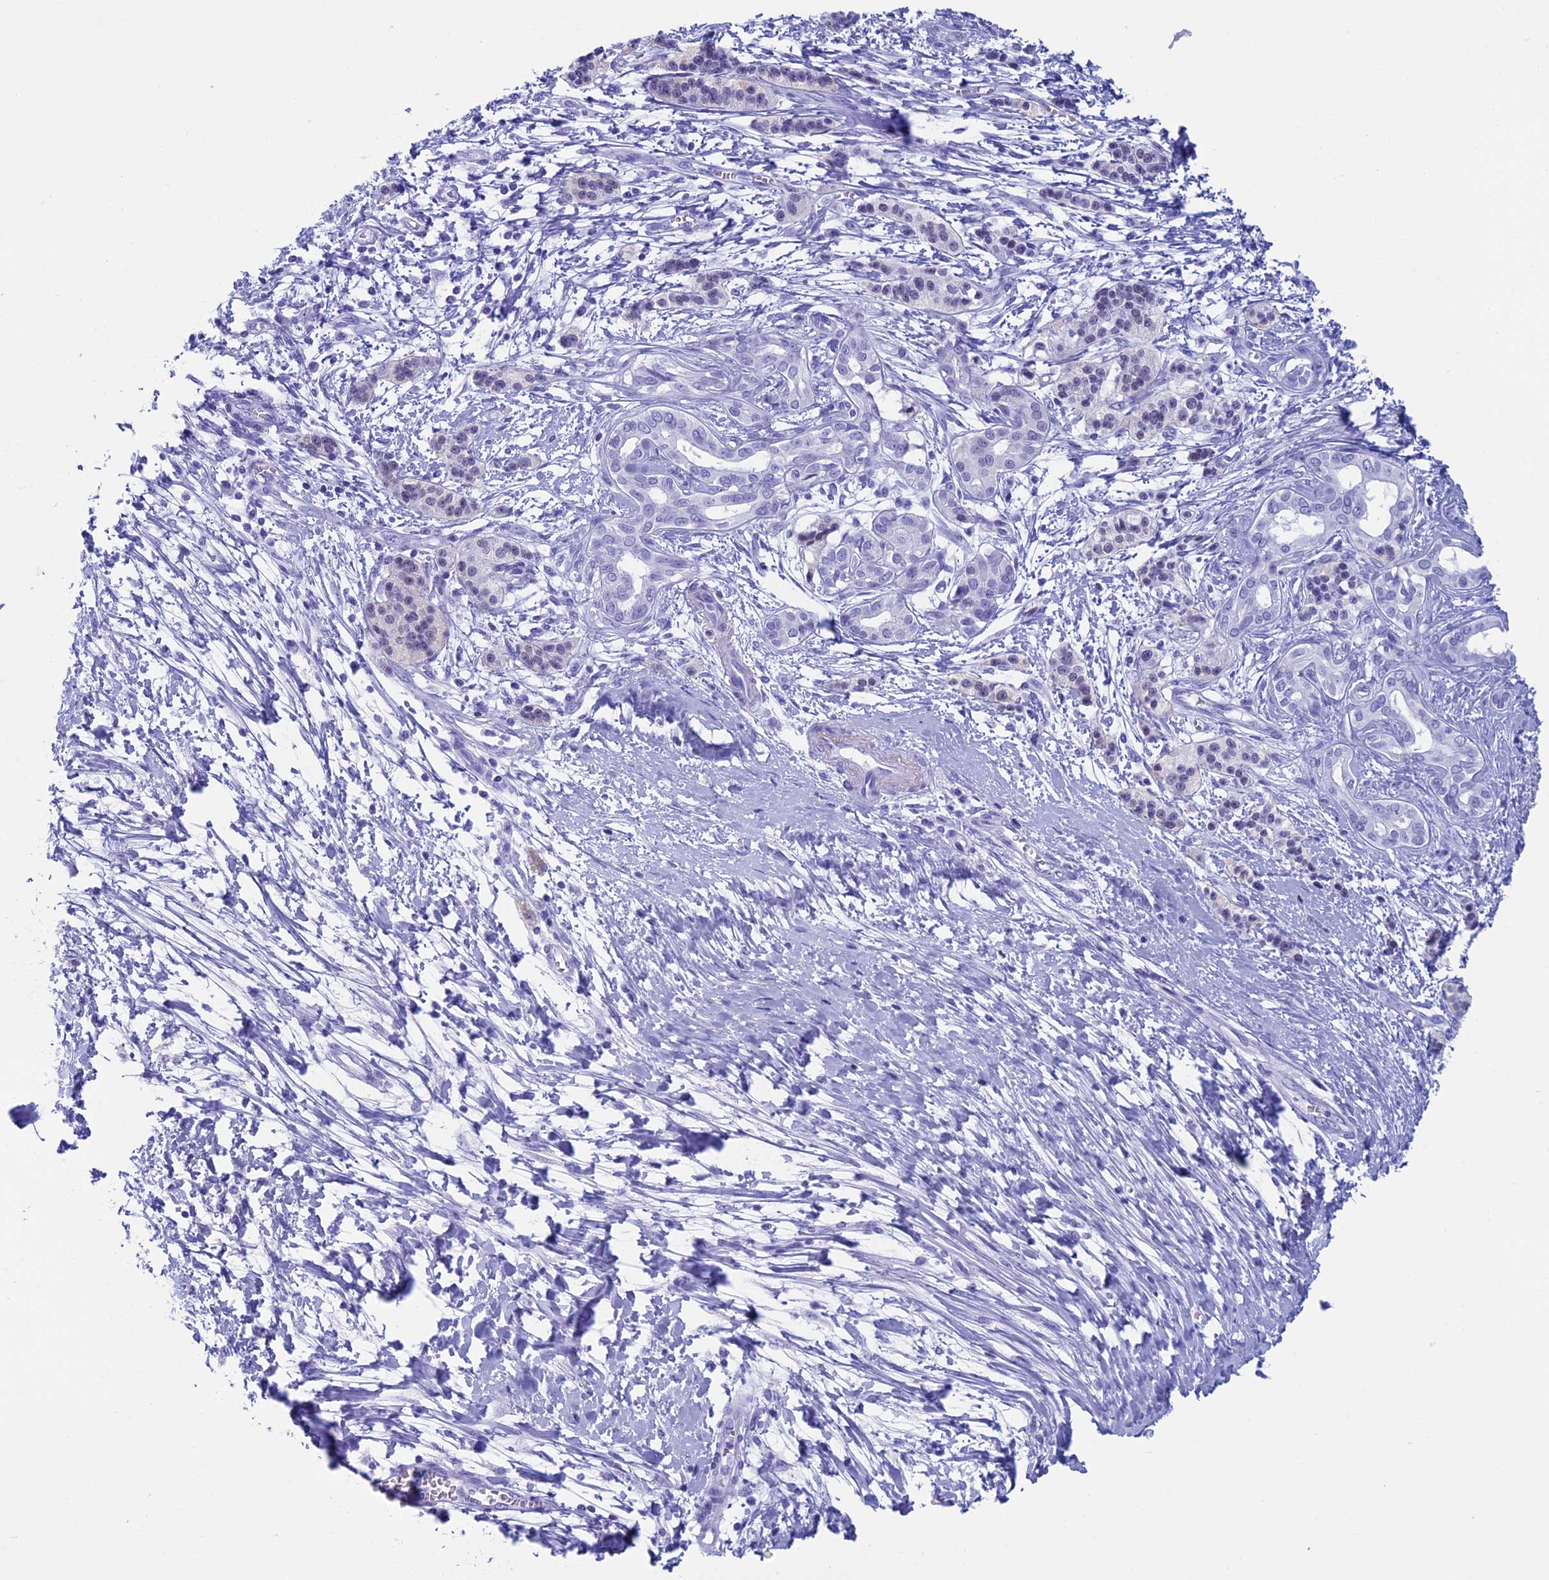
{"staining": {"intensity": "negative", "quantity": "none", "location": "none"}, "tissue": "pancreatic cancer", "cell_type": "Tumor cells", "image_type": "cancer", "snomed": [{"axis": "morphology", "description": "Adenocarcinoma, NOS"}, {"axis": "topography", "description": "Pancreas"}], "caption": "Image shows no protein staining in tumor cells of pancreatic cancer (adenocarcinoma) tissue.", "gene": "FAM169A", "patient": {"sex": "male", "age": 50}}